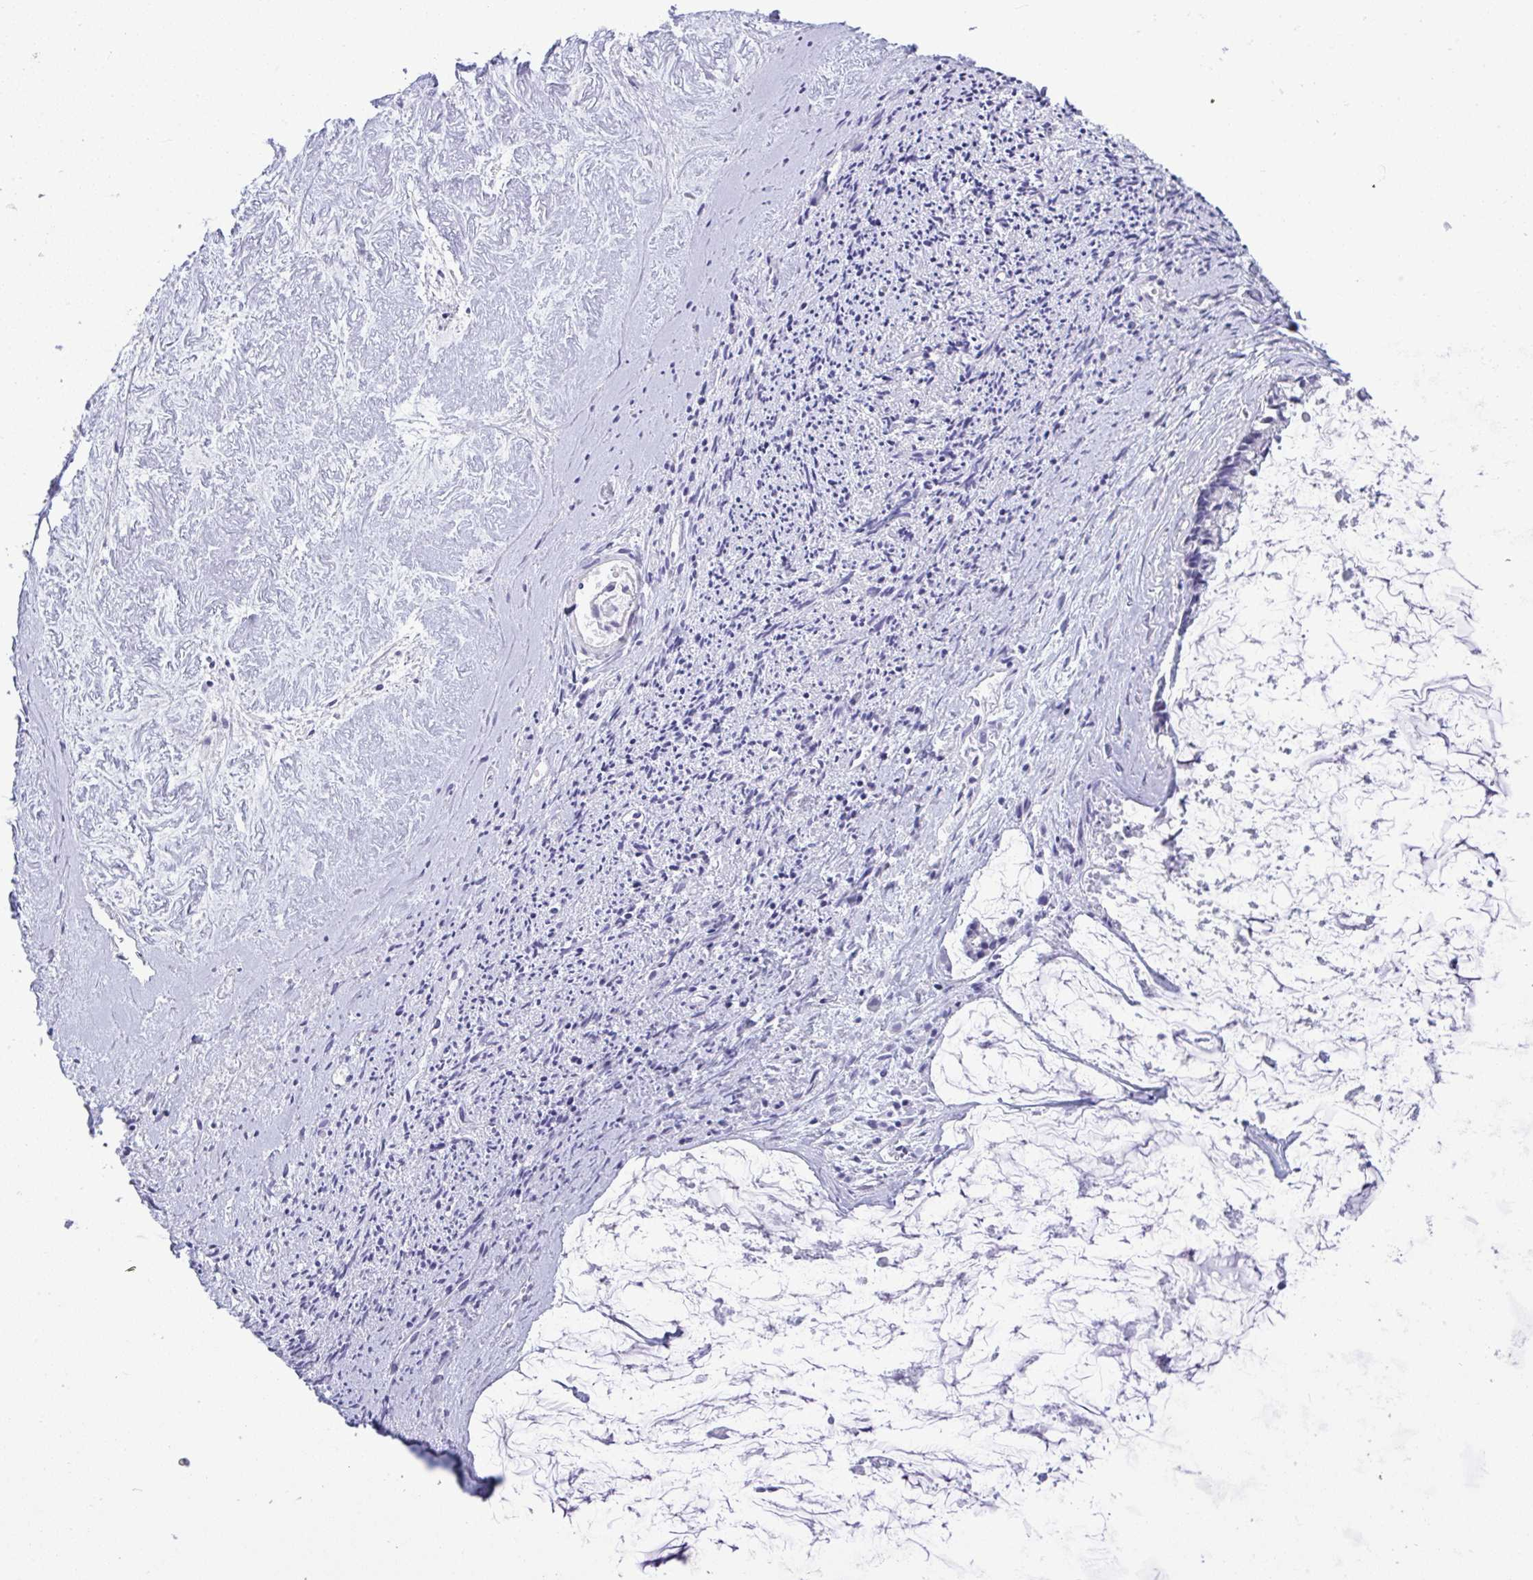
{"staining": {"intensity": "negative", "quantity": "none", "location": "none"}, "tissue": "ovarian cancer", "cell_type": "Tumor cells", "image_type": "cancer", "snomed": [{"axis": "morphology", "description": "Cystadenocarcinoma, mucinous, NOS"}, {"axis": "topography", "description": "Ovary"}], "caption": "Tumor cells are negative for brown protein staining in ovarian cancer (mucinous cystadenocarcinoma).", "gene": "YBX2", "patient": {"sex": "female", "age": 90}}